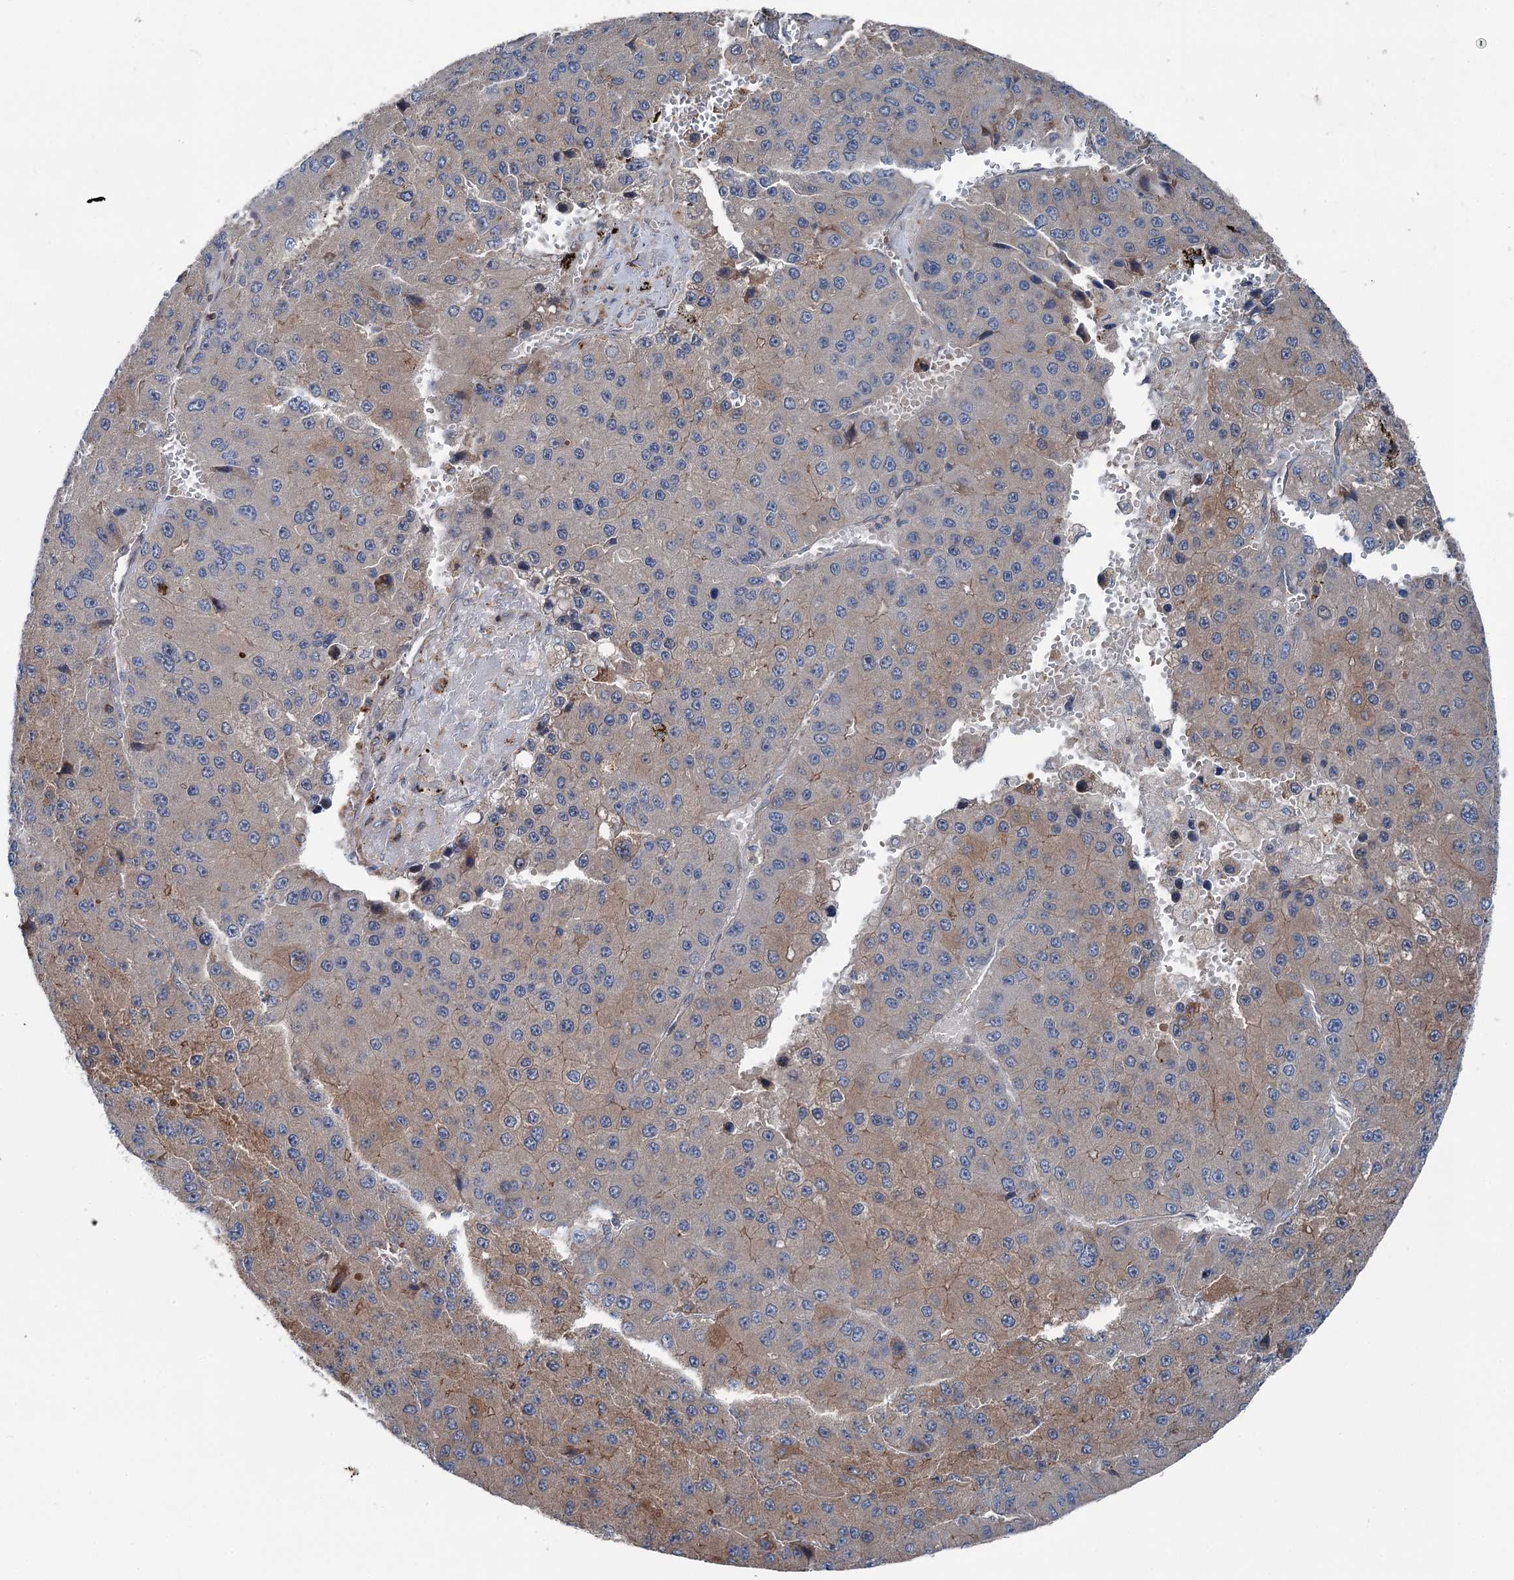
{"staining": {"intensity": "weak", "quantity": "<25%", "location": "cytoplasmic/membranous"}, "tissue": "liver cancer", "cell_type": "Tumor cells", "image_type": "cancer", "snomed": [{"axis": "morphology", "description": "Carcinoma, Hepatocellular, NOS"}, {"axis": "topography", "description": "Liver"}], "caption": "A histopathology image of human liver hepatocellular carcinoma is negative for staining in tumor cells. (DAB (3,3'-diaminobenzidine) IHC visualized using brightfield microscopy, high magnification).", "gene": "POLR1D", "patient": {"sex": "female", "age": 73}}